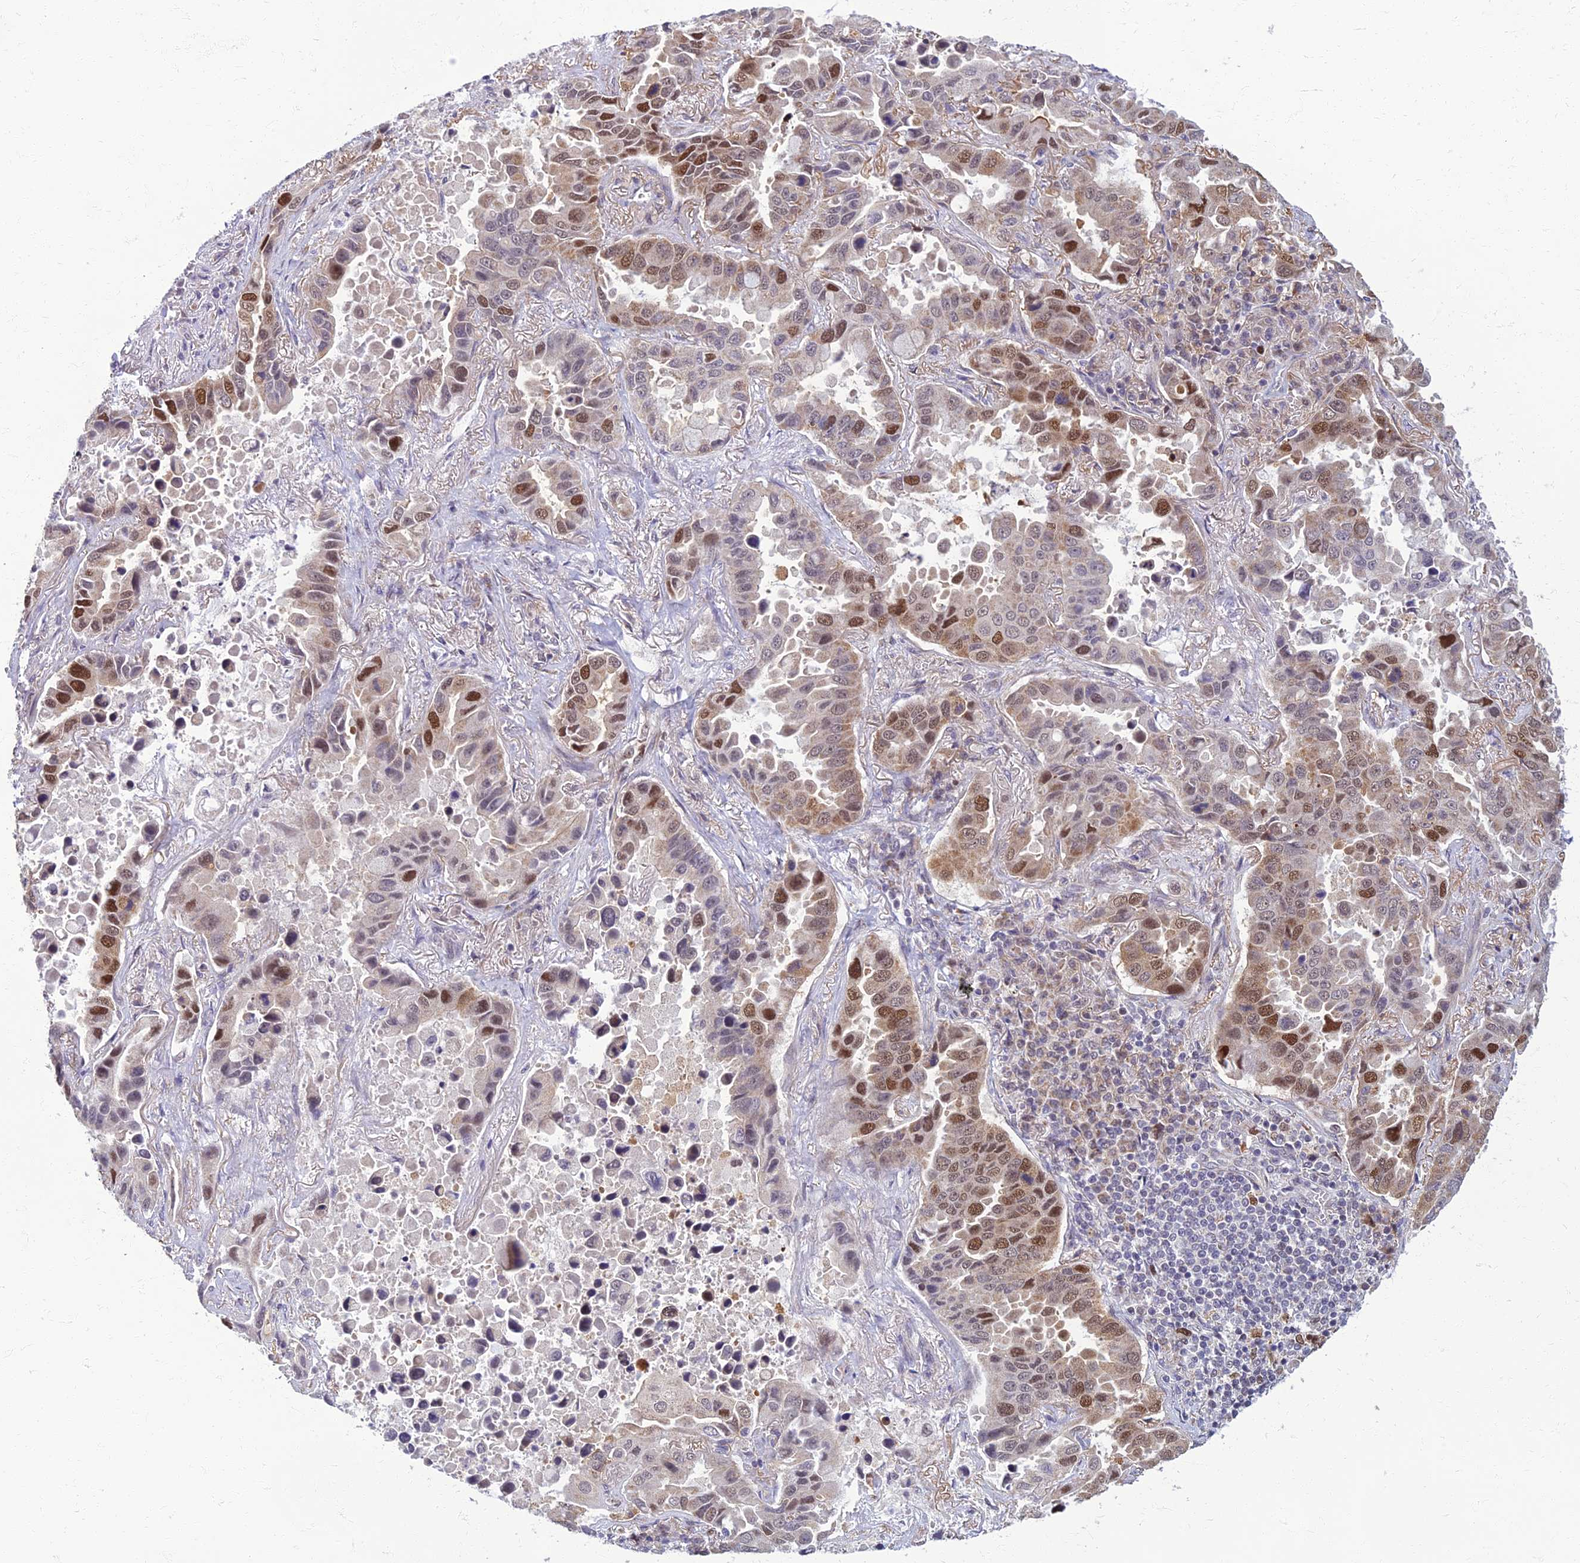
{"staining": {"intensity": "moderate", "quantity": "25%-75%", "location": "nuclear"}, "tissue": "lung cancer", "cell_type": "Tumor cells", "image_type": "cancer", "snomed": [{"axis": "morphology", "description": "Adenocarcinoma, NOS"}, {"axis": "topography", "description": "Lung"}], "caption": "Protein positivity by immunohistochemistry displays moderate nuclear expression in about 25%-75% of tumor cells in lung cancer.", "gene": "EARS2", "patient": {"sex": "male", "age": 64}}